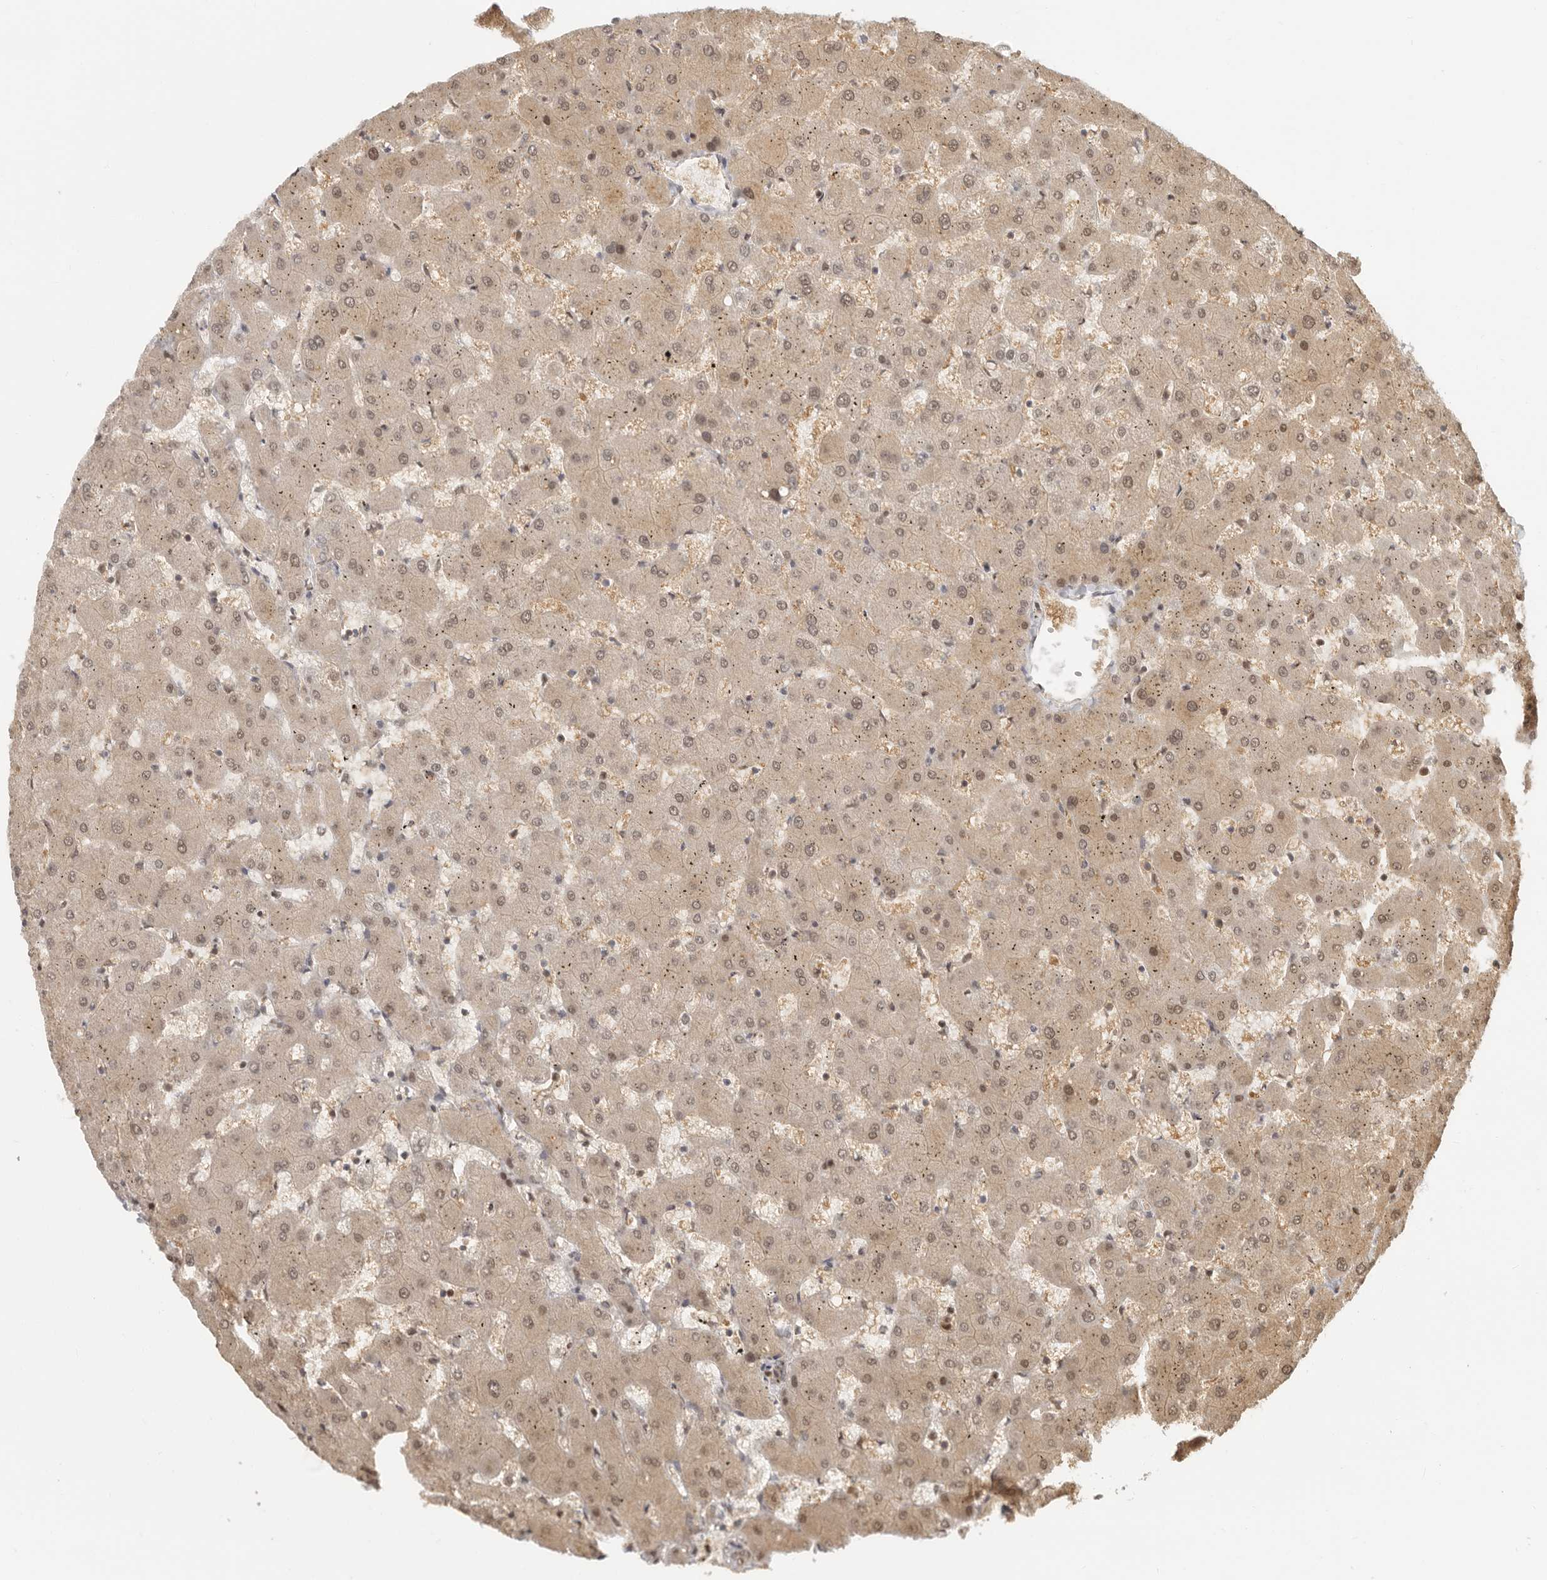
{"staining": {"intensity": "weak", "quantity": "25%-75%", "location": "cytoplasmic/membranous"}, "tissue": "liver", "cell_type": "Cholangiocytes", "image_type": "normal", "snomed": [{"axis": "morphology", "description": "Normal tissue, NOS"}, {"axis": "topography", "description": "Liver"}], "caption": "A photomicrograph of liver stained for a protein reveals weak cytoplasmic/membranous brown staining in cholangiocytes.", "gene": "PSMA5", "patient": {"sex": "female", "age": 63}}